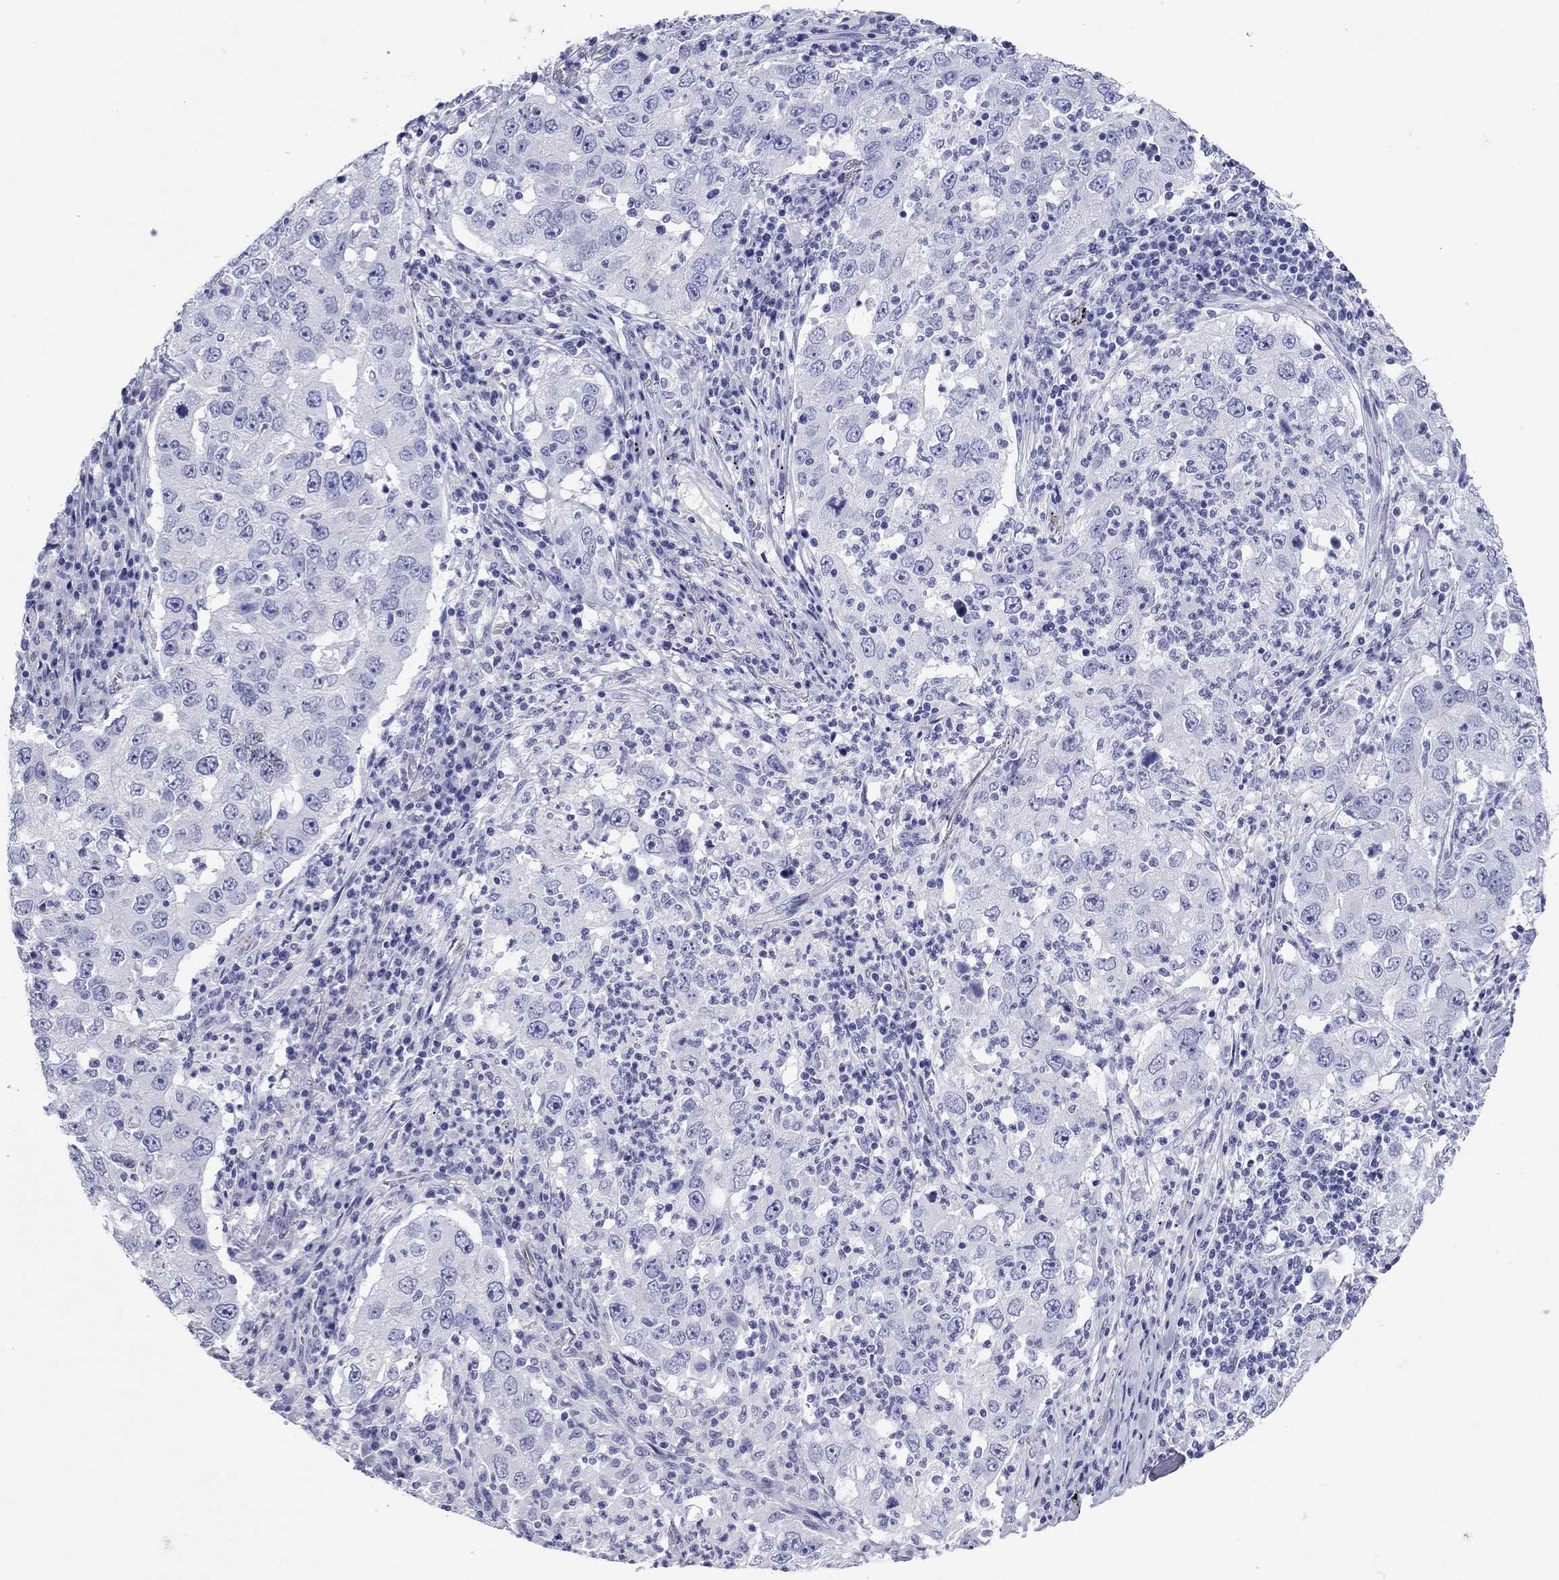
{"staining": {"intensity": "negative", "quantity": "none", "location": "none"}, "tissue": "lung cancer", "cell_type": "Tumor cells", "image_type": "cancer", "snomed": [{"axis": "morphology", "description": "Adenocarcinoma, NOS"}, {"axis": "topography", "description": "Lung"}], "caption": "Tumor cells are negative for protein expression in human lung adenocarcinoma.", "gene": "ROM1", "patient": {"sex": "male", "age": 73}}